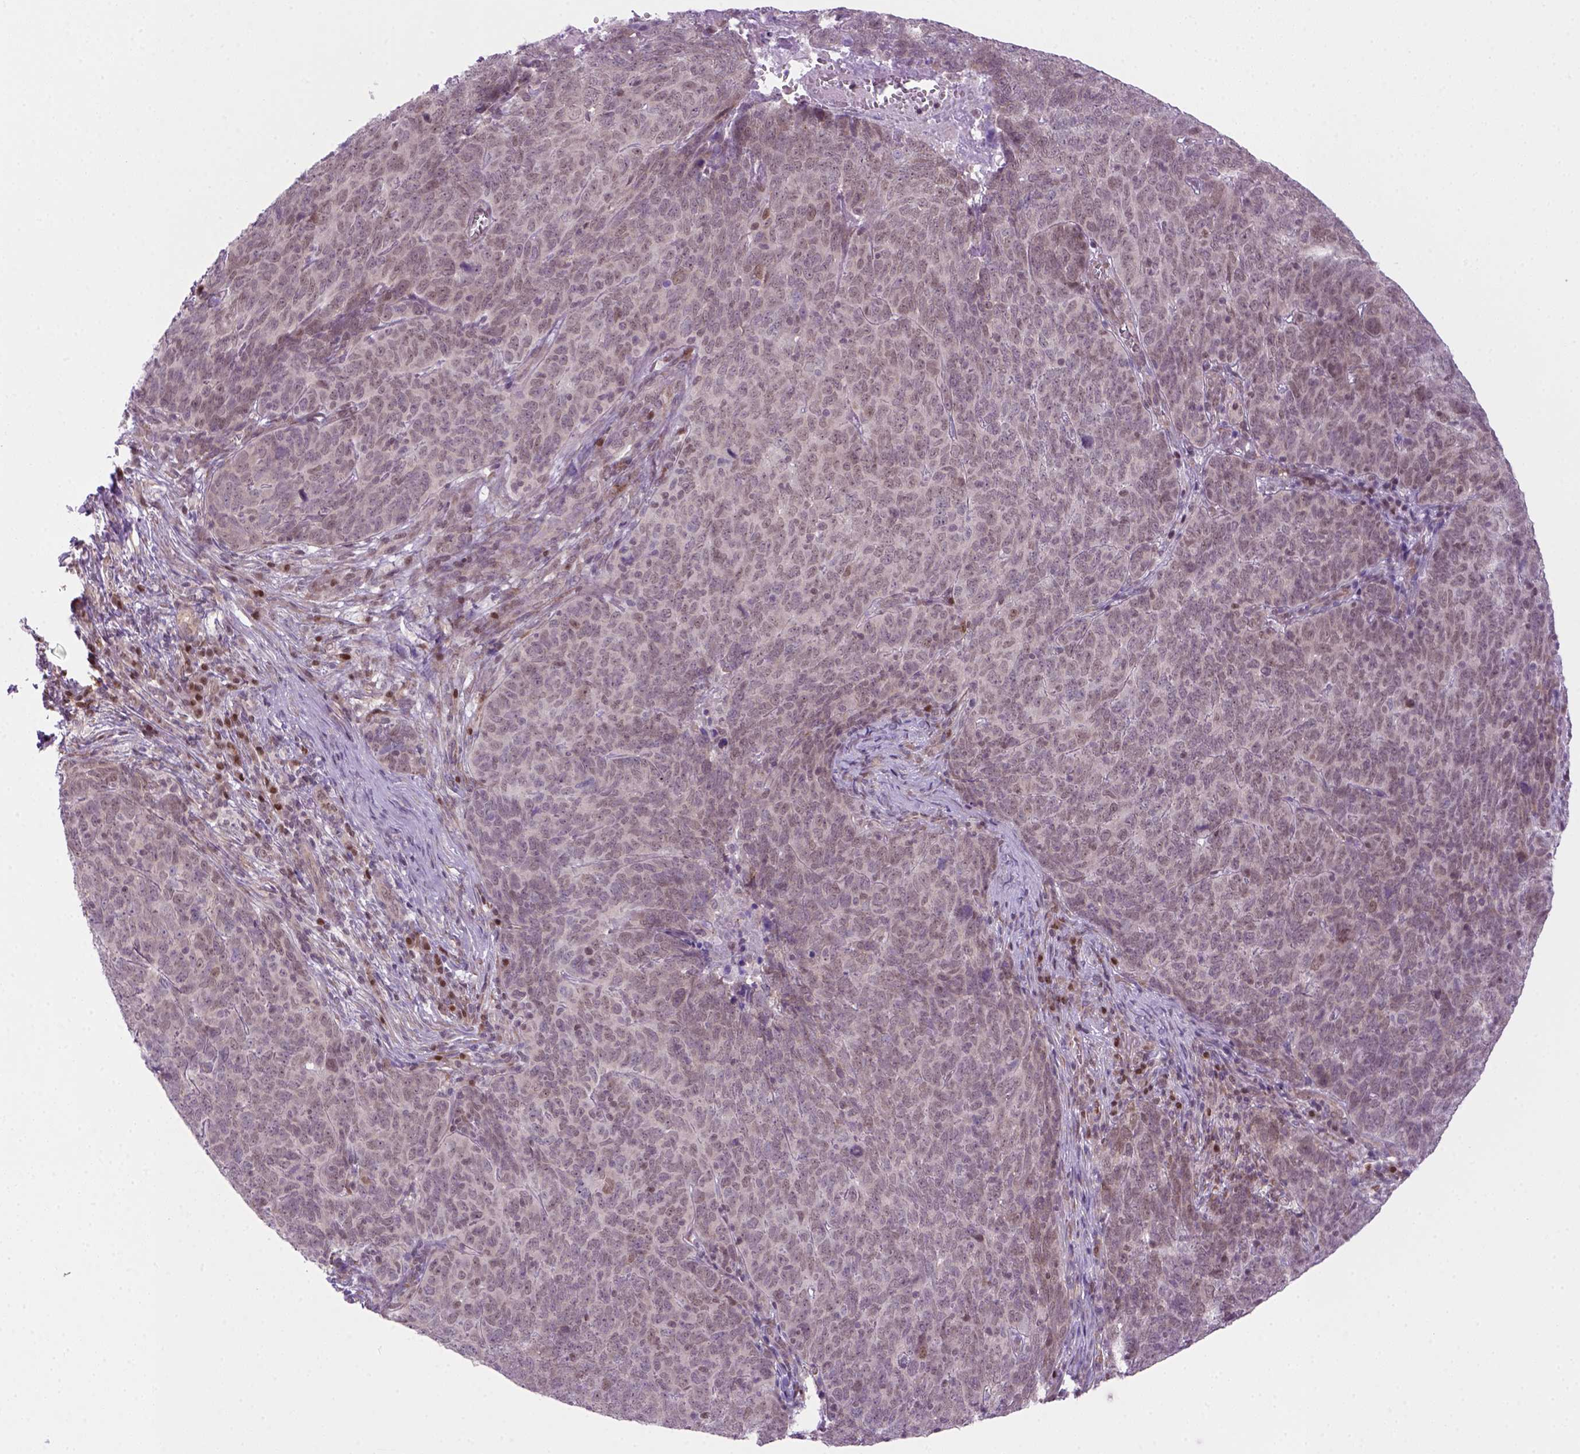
{"staining": {"intensity": "weak", "quantity": "<25%", "location": "nuclear"}, "tissue": "skin cancer", "cell_type": "Tumor cells", "image_type": "cancer", "snomed": [{"axis": "morphology", "description": "Squamous cell carcinoma, NOS"}, {"axis": "topography", "description": "Skin"}, {"axis": "topography", "description": "Anal"}], "caption": "Immunohistochemical staining of human squamous cell carcinoma (skin) shows no significant expression in tumor cells. Brightfield microscopy of immunohistochemistry (IHC) stained with DAB (brown) and hematoxylin (blue), captured at high magnification.", "gene": "MGMT", "patient": {"sex": "female", "age": 51}}